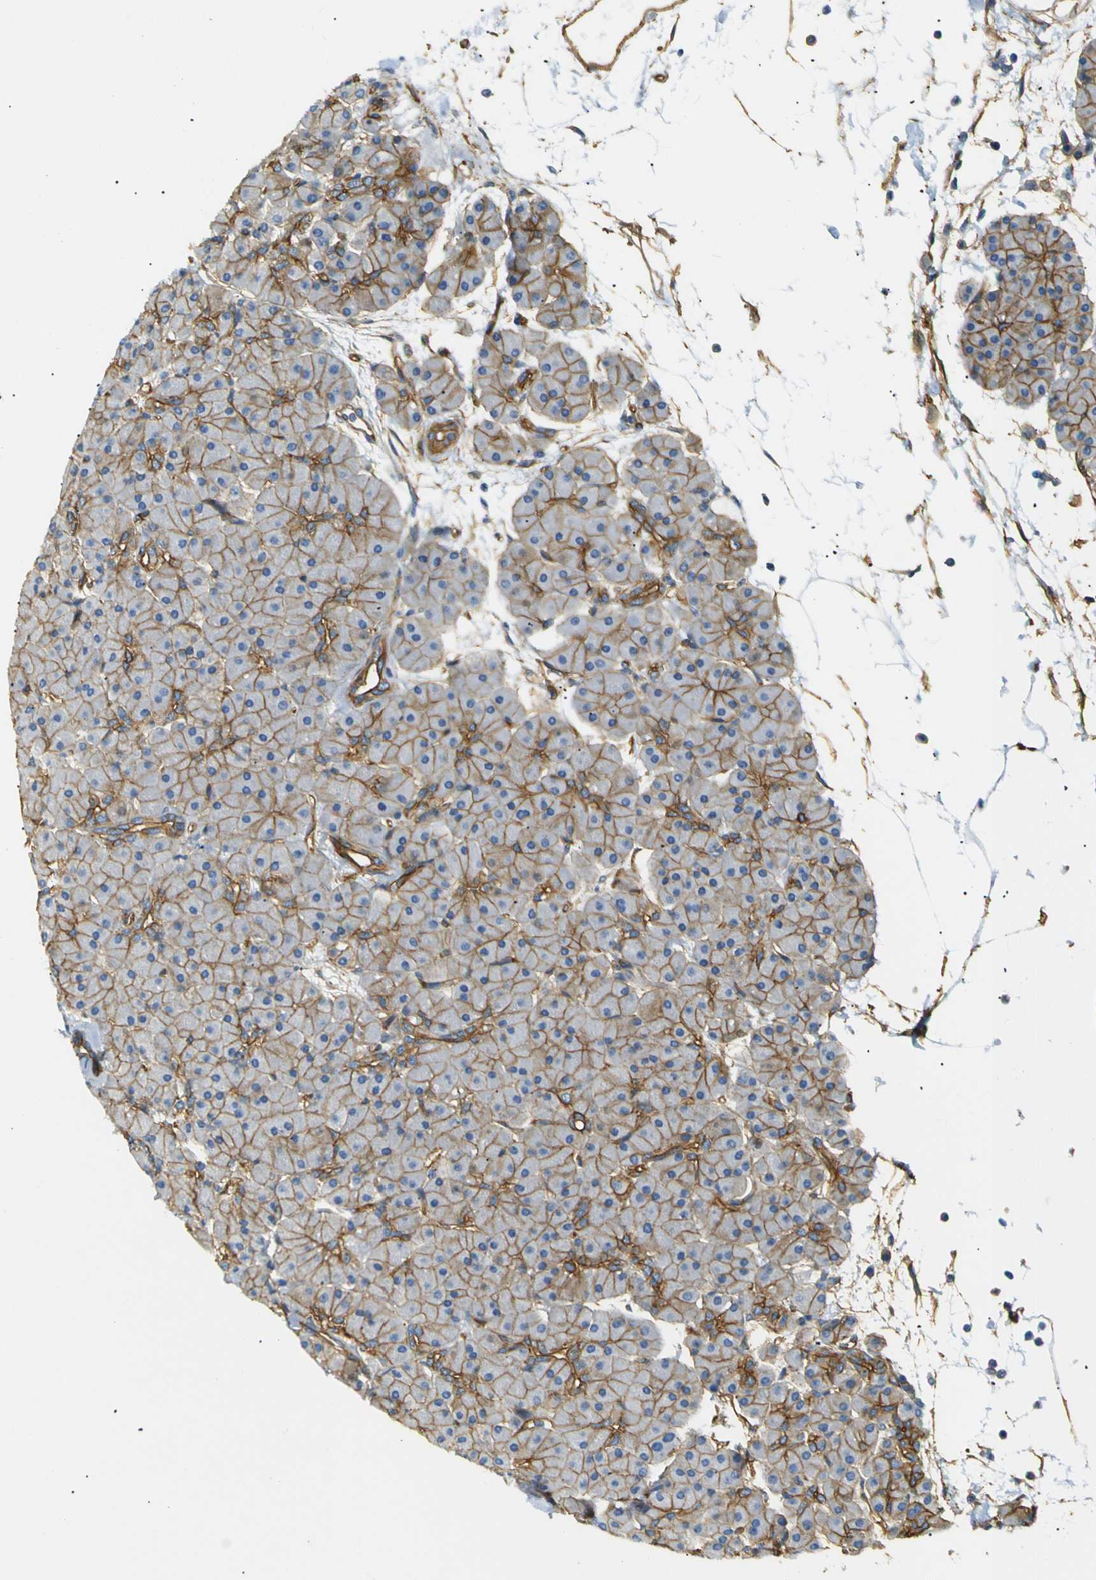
{"staining": {"intensity": "strong", "quantity": "25%-75%", "location": "cytoplasmic/membranous"}, "tissue": "pancreas", "cell_type": "Exocrine glandular cells", "image_type": "normal", "snomed": [{"axis": "morphology", "description": "Normal tissue, NOS"}, {"axis": "topography", "description": "Pancreas"}], "caption": "Immunohistochemical staining of unremarkable pancreas displays strong cytoplasmic/membranous protein expression in about 25%-75% of exocrine glandular cells.", "gene": "SPTBN1", "patient": {"sex": "male", "age": 66}}